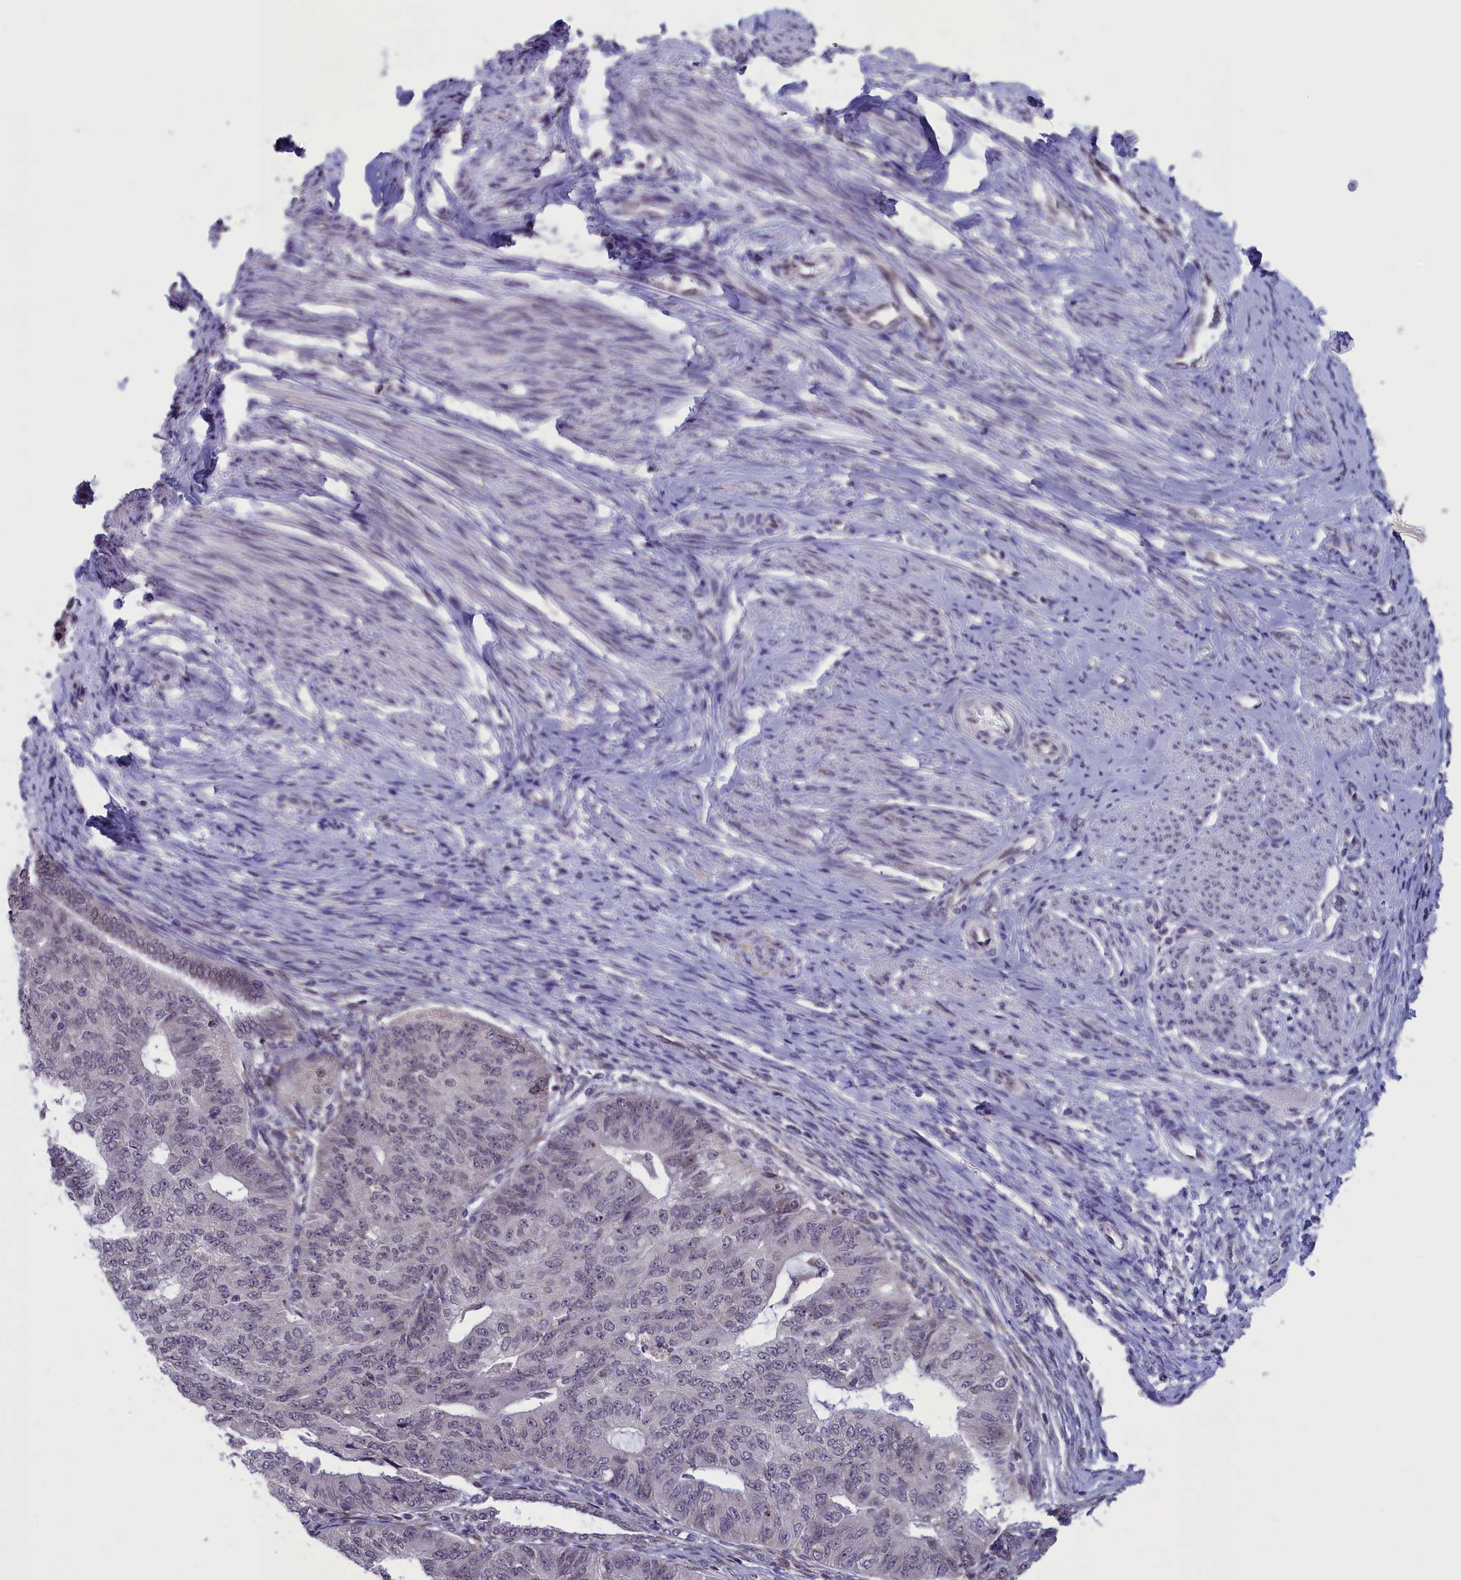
{"staining": {"intensity": "negative", "quantity": "none", "location": "none"}, "tissue": "endometrial cancer", "cell_type": "Tumor cells", "image_type": "cancer", "snomed": [{"axis": "morphology", "description": "Adenocarcinoma, NOS"}, {"axis": "topography", "description": "Endometrium"}], "caption": "This is an immunohistochemistry photomicrograph of human endometrial adenocarcinoma. There is no expression in tumor cells.", "gene": "PARS2", "patient": {"sex": "female", "age": 32}}